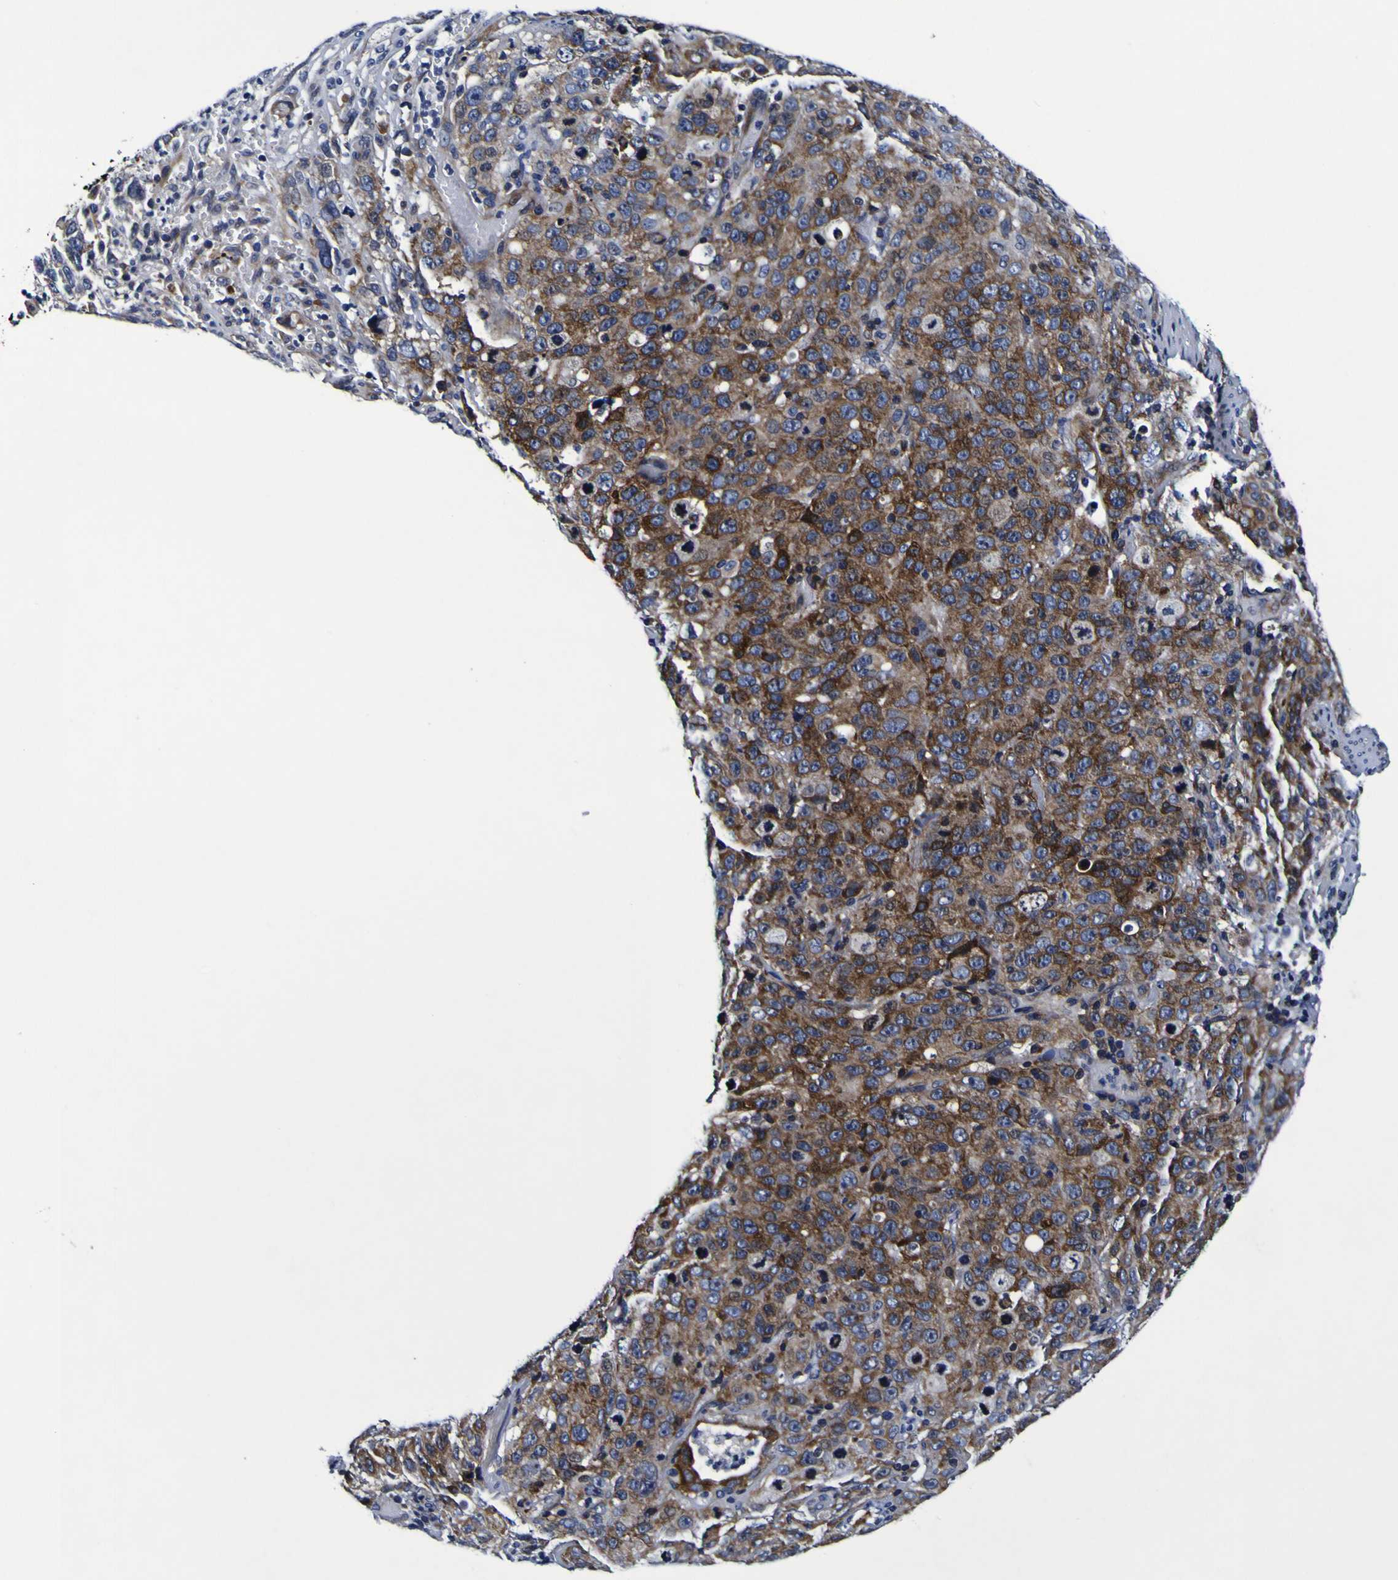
{"staining": {"intensity": "moderate", "quantity": ">75%", "location": "cytoplasmic/membranous"}, "tissue": "stomach cancer", "cell_type": "Tumor cells", "image_type": "cancer", "snomed": [{"axis": "morphology", "description": "Normal tissue, NOS"}, {"axis": "morphology", "description": "Adenocarcinoma, NOS"}, {"axis": "topography", "description": "Stomach"}], "caption": "DAB (3,3'-diaminobenzidine) immunohistochemical staining of stomach cancer reveals moderate cytoplasmic/membranous protein positivity in approximately >75% of tumor cells.", "gene": "SORCS1", "patient": {"sex": "male", "age": 48}}